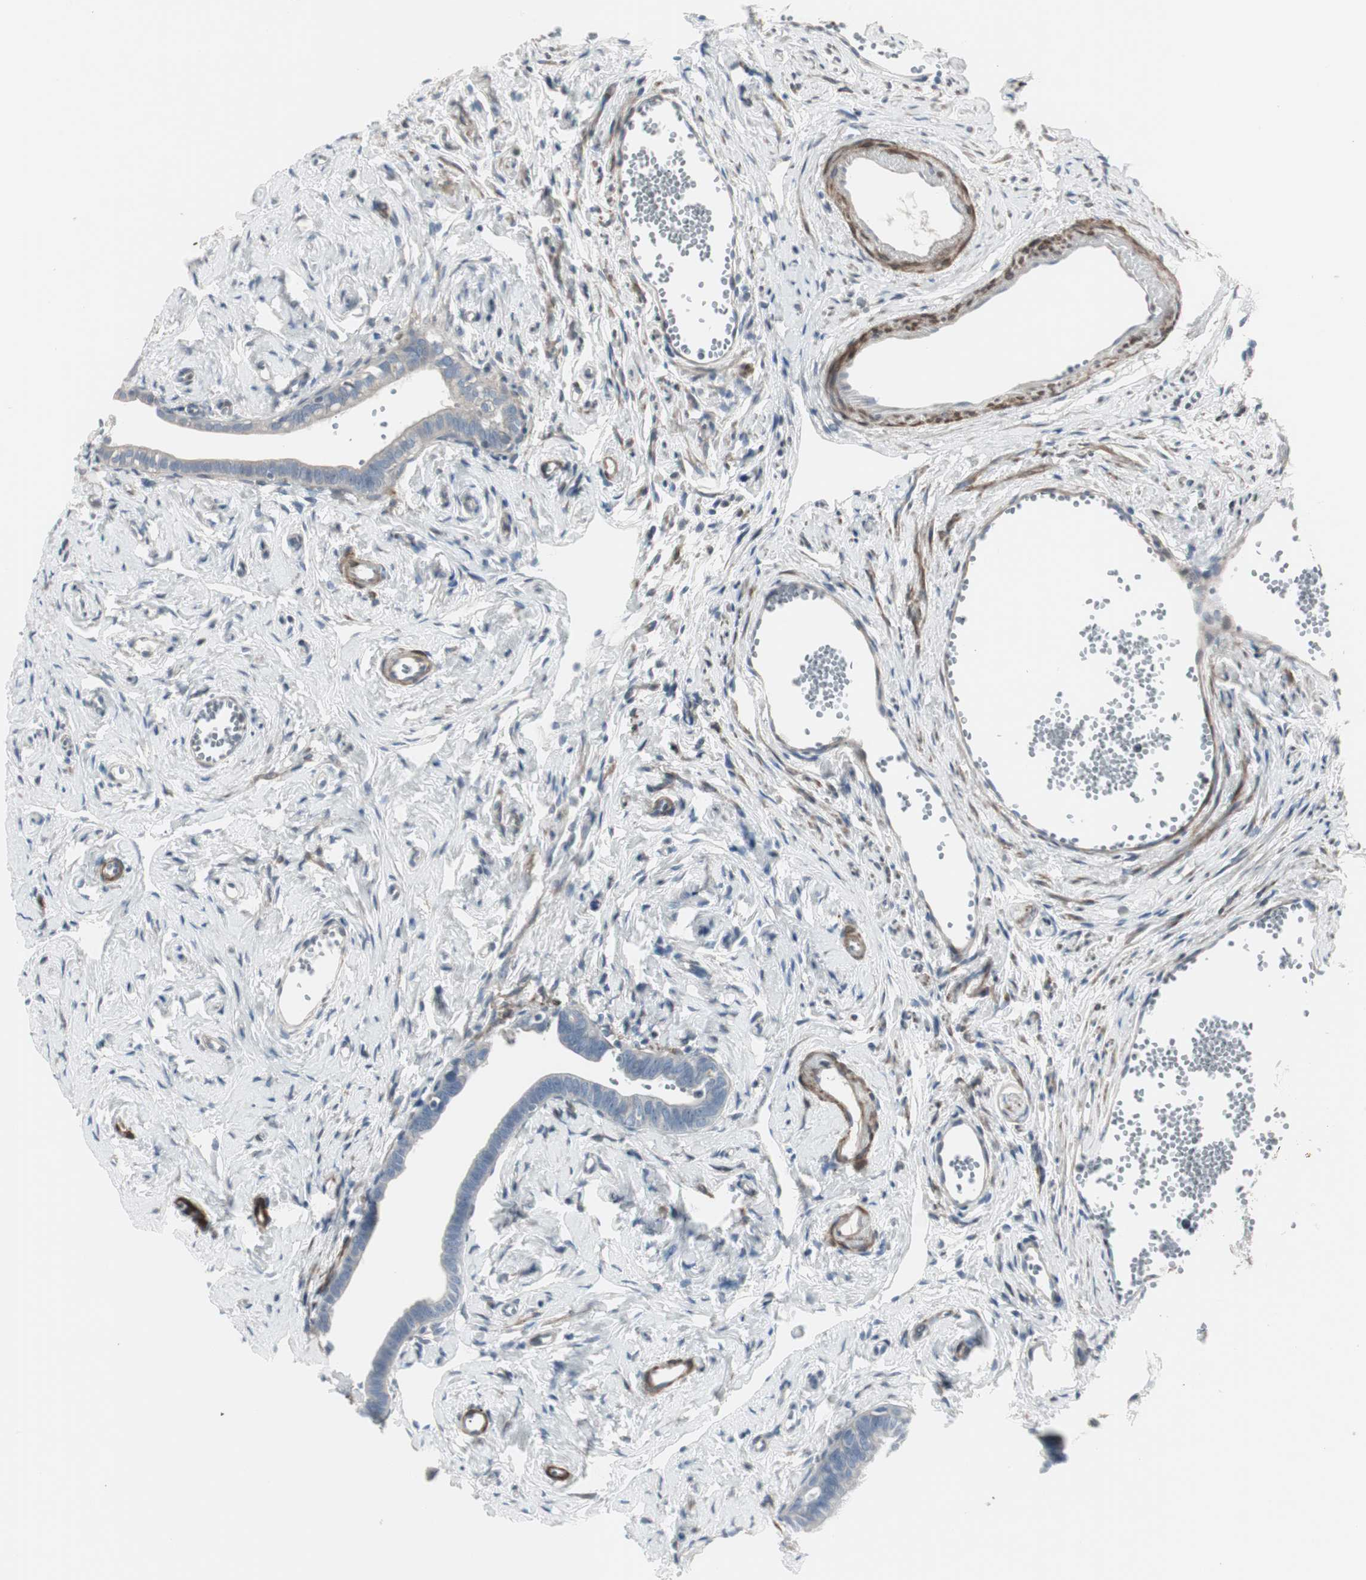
{"staining": {"intensity": "negative", "quantity": "none", "location": "none"}, "tissue": "fallopian tube", "cell_type": "Glandular cells", "image_type": "normal", "snomed": [{"axis": "morphology", "description": "Normal tissue, NOS"}, {"axis": "topography", "description": "Fallopian tube"}], "caption": "There is no significant positivity in glandular cells of fallopian tube. Brightfield microscopy of immunohistochemistry stained with DAB (3,3'-diaminobenzidine) (brown) and hematoxylin (blue), captured at high magnification.", "gene": "DMPK", "patient": {"sex": "female", "age": 71}}